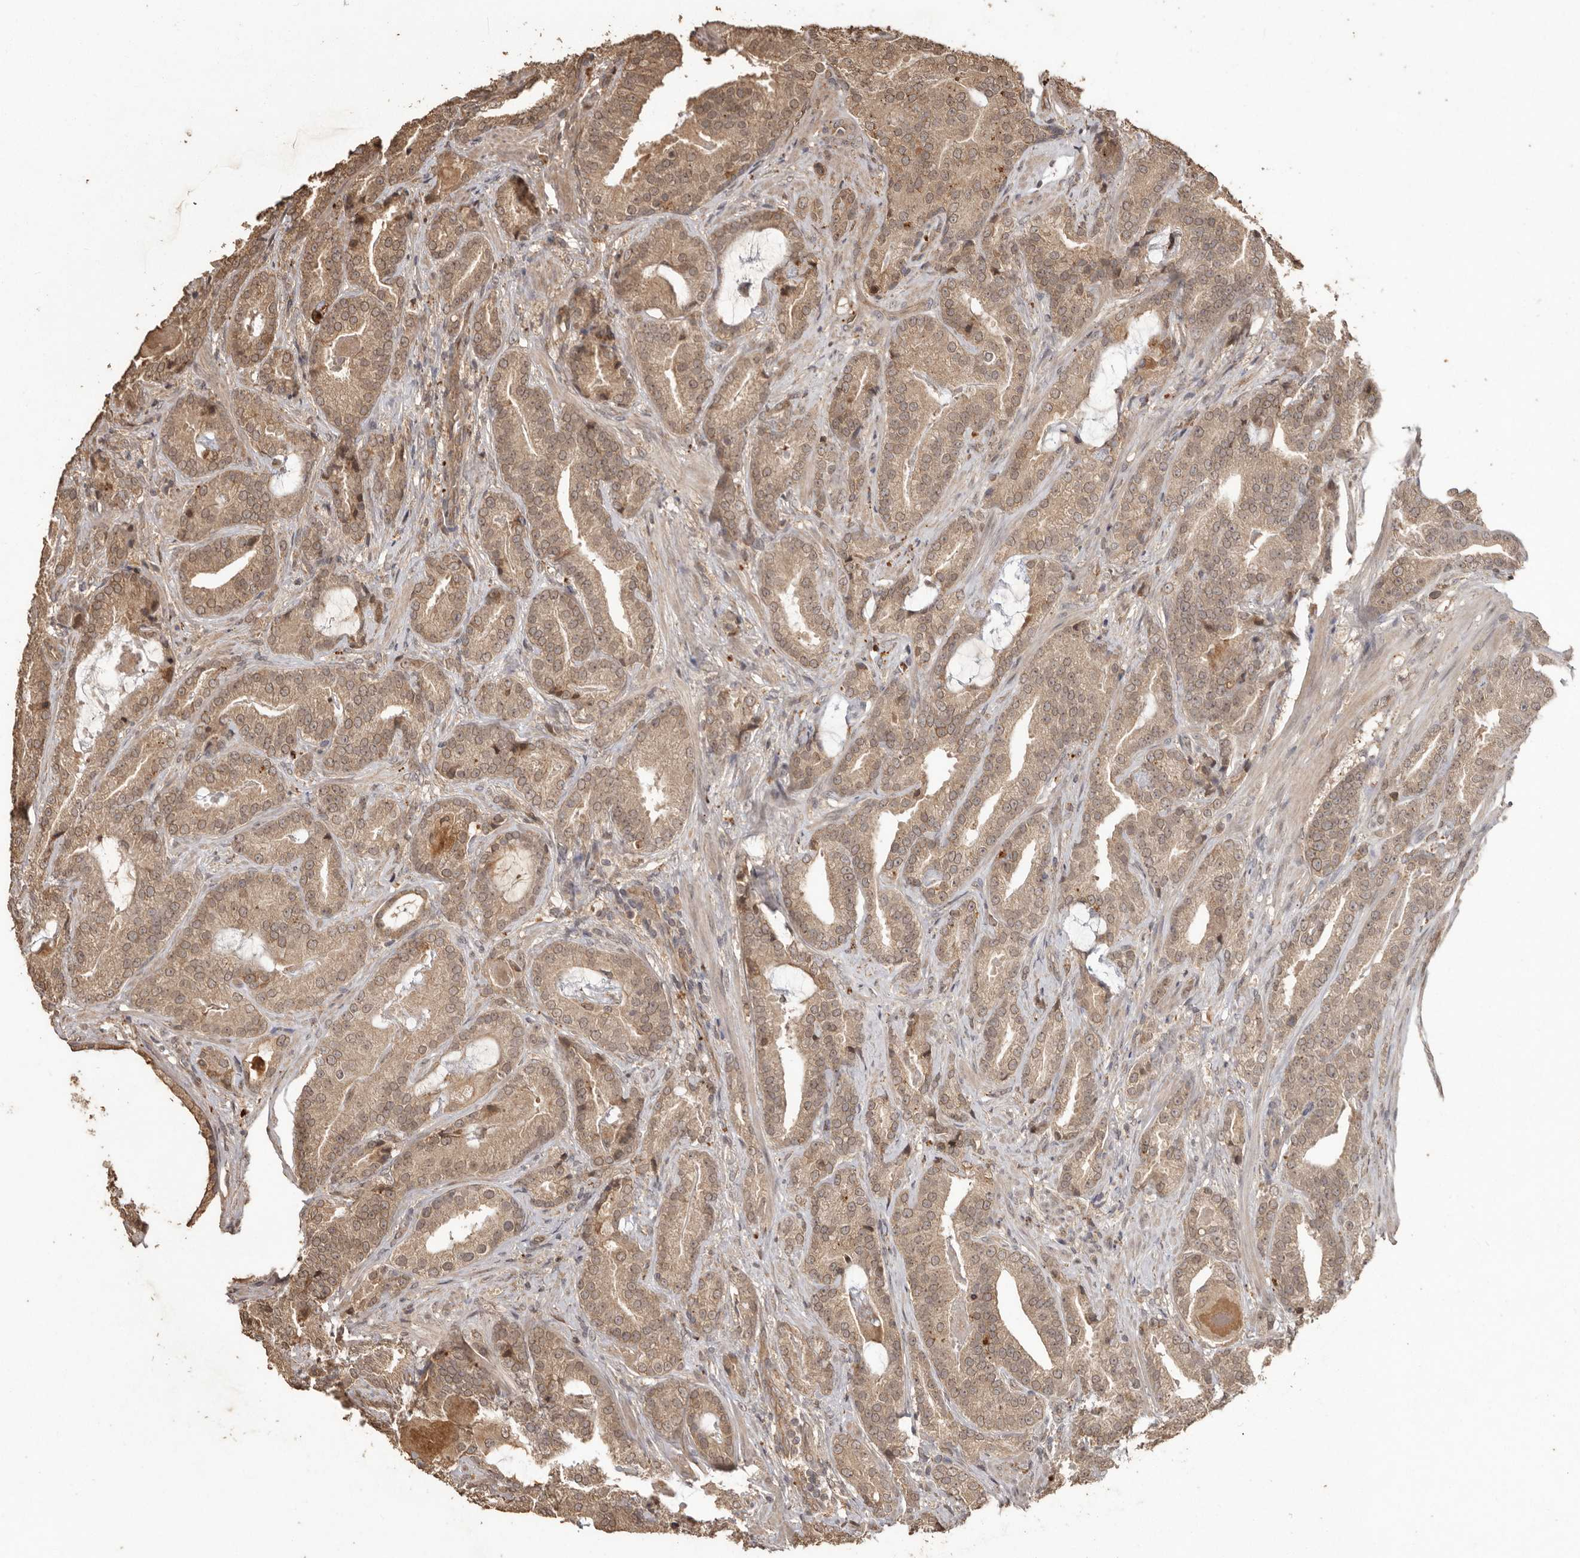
{"staining": {"intensity": "moderate", "quantity": ">75%", "location": "cytoplasmic/membranous,nuclear"}, "tissue": "prostate cancer", "cell_type": "Tumor cells", "image_type": "cancer", "snomed": [{"axis": "morphology", "description": "Adenocarcinoma, Low grade"}, {"axis": "topography", "description": "Prostate"}], "caption": "Moderate cytoplasmic/membranous and nuclear staining is appreciated in approximately >75% of tumor cells in prostate cancer.", "gene": "NUP43", "patient": {"sex": "male", "age": 67}}